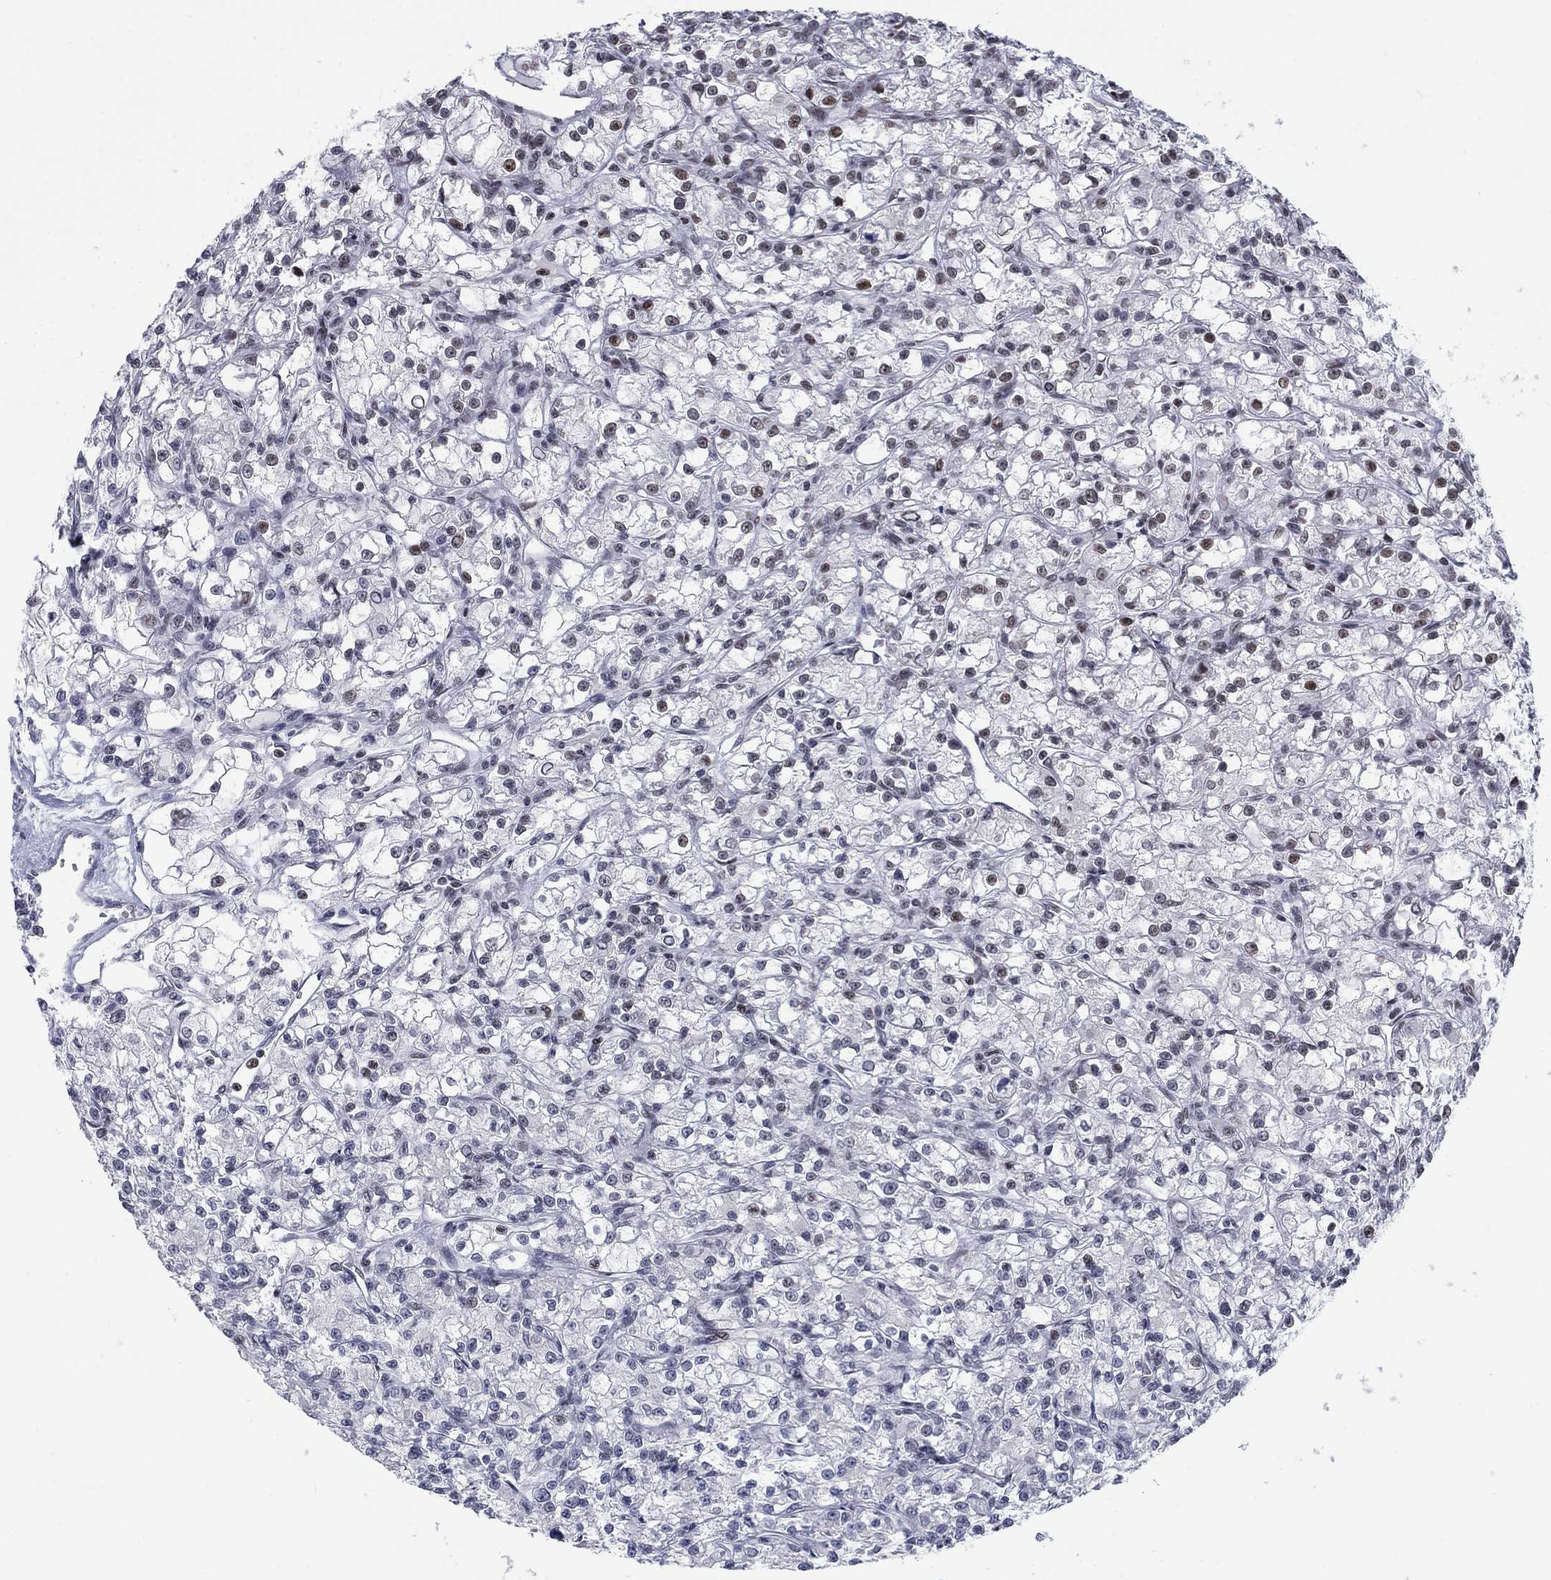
{"staining": {"intensity": "moderate", "quantity": "<25%", "location": "nuclear"}, "tissue": "renal cancer", "cell_type": "Tumor cells", "image_type": "cancer", "snomed": [{"axis": "morphology", "description": "Adenocarcinoma, NOS"}, {"axis": "topography", "description": "Kidney"}], "caption": "Immunohistochemical staining of renal cancer (adenocarcinoma) displays low levels of moderate nuclear expression in about <25% of tumor cells.", "gene": "NPAS3", "patient": {"sex": "female", "age": 59}}